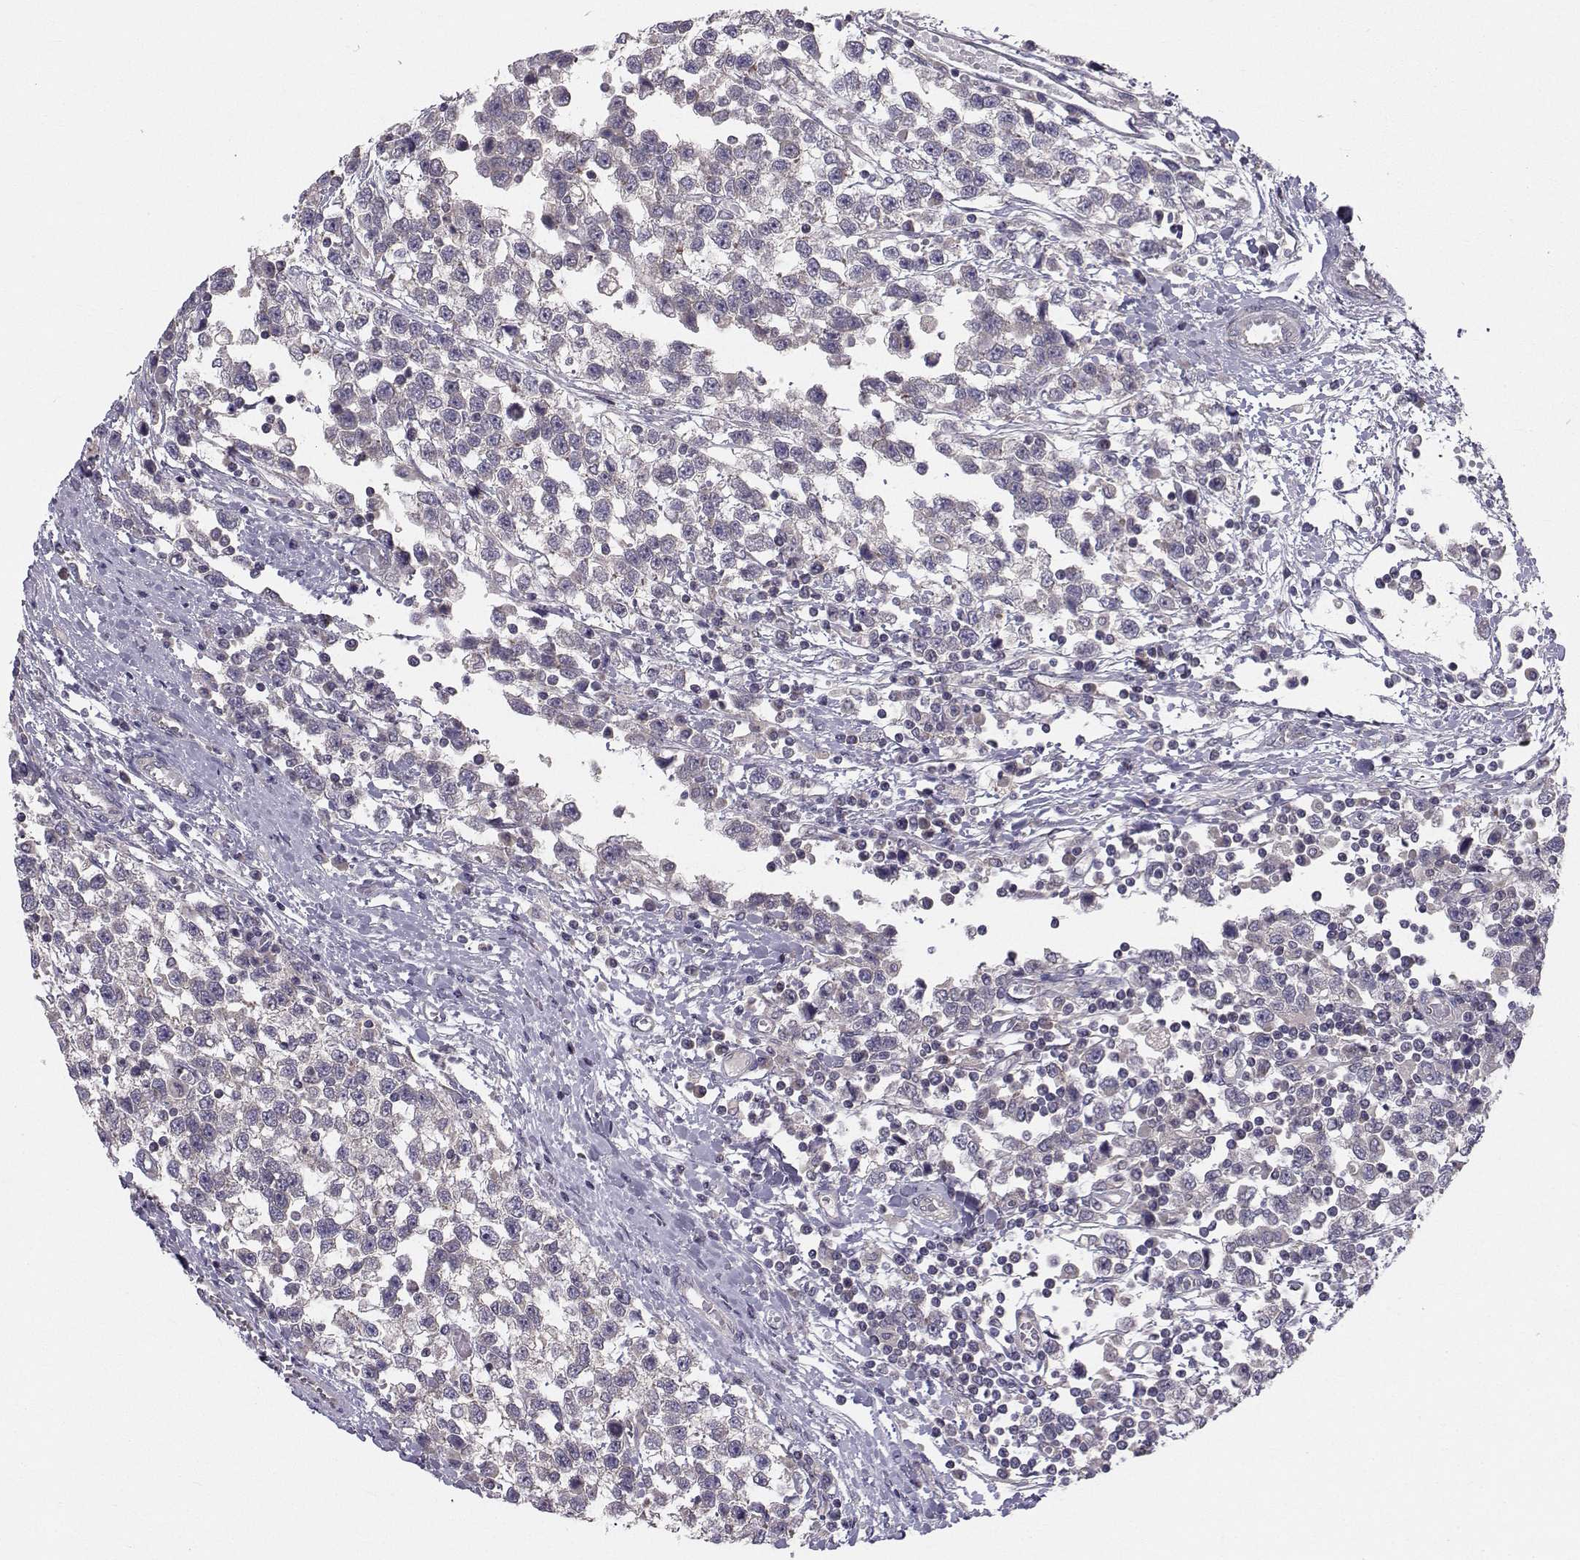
{"staining": {"intensity": "negative", "quantity": "none", "location": "none"}, "tissue": "testis cancer", "cell_type": "Tumor cells", "image_type": "cancer", "snomed": [{"axis": "morphology", "description": "Seminoma, NOS"}, {"axis": "topography", "description": "Testis"}], "caption": "Immunohistochemistry (IHC) of testis cancer (seminoma) displays no staining in tumor cells. (DAB immunohistochemistry (IHC) with hematoxylin counter stain).", "gene": "PEX5L", "patient": {"sex": "male", "age": 34}}